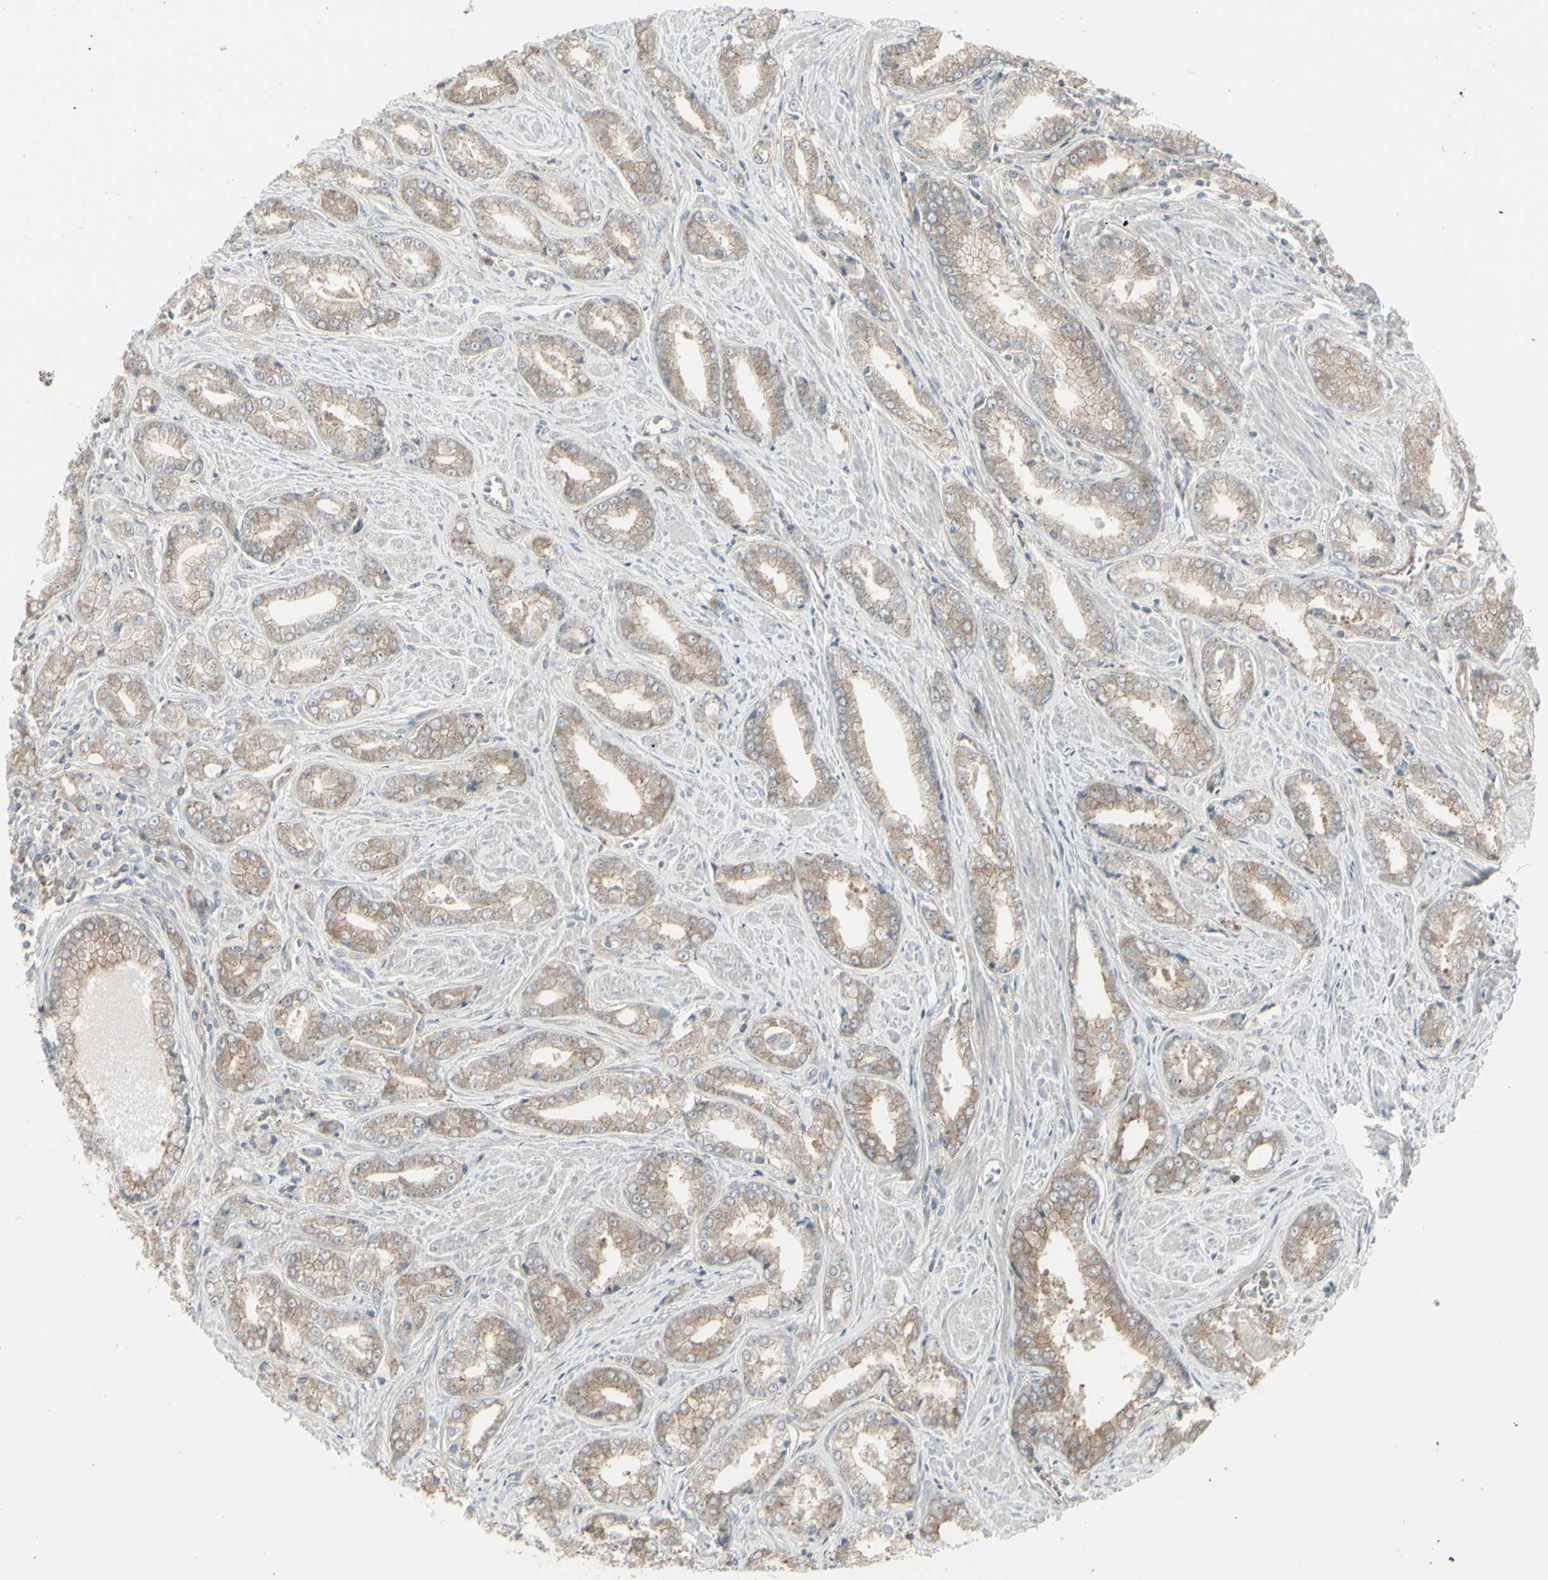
{"staining": {"intensity": "moderate", "quantity": ">75%", "location": "cytoplasmic/membranous"}, "tissue": "prostate cancer", "cell_type": "Tumor cells", "image_type": "cancer", "snomed": [{"axis": "morphology", "description": "Adenocarcinoma, Low grade"}, {"axis": "topography", "description": "Prostate"}], "caption": "Prostate adenocarcinoma (low-grade) stained with a protein marker reveals moderate staining in tumor cells.", "gene": "EPS15", "patient": {"sex": "male", "age": 64}}